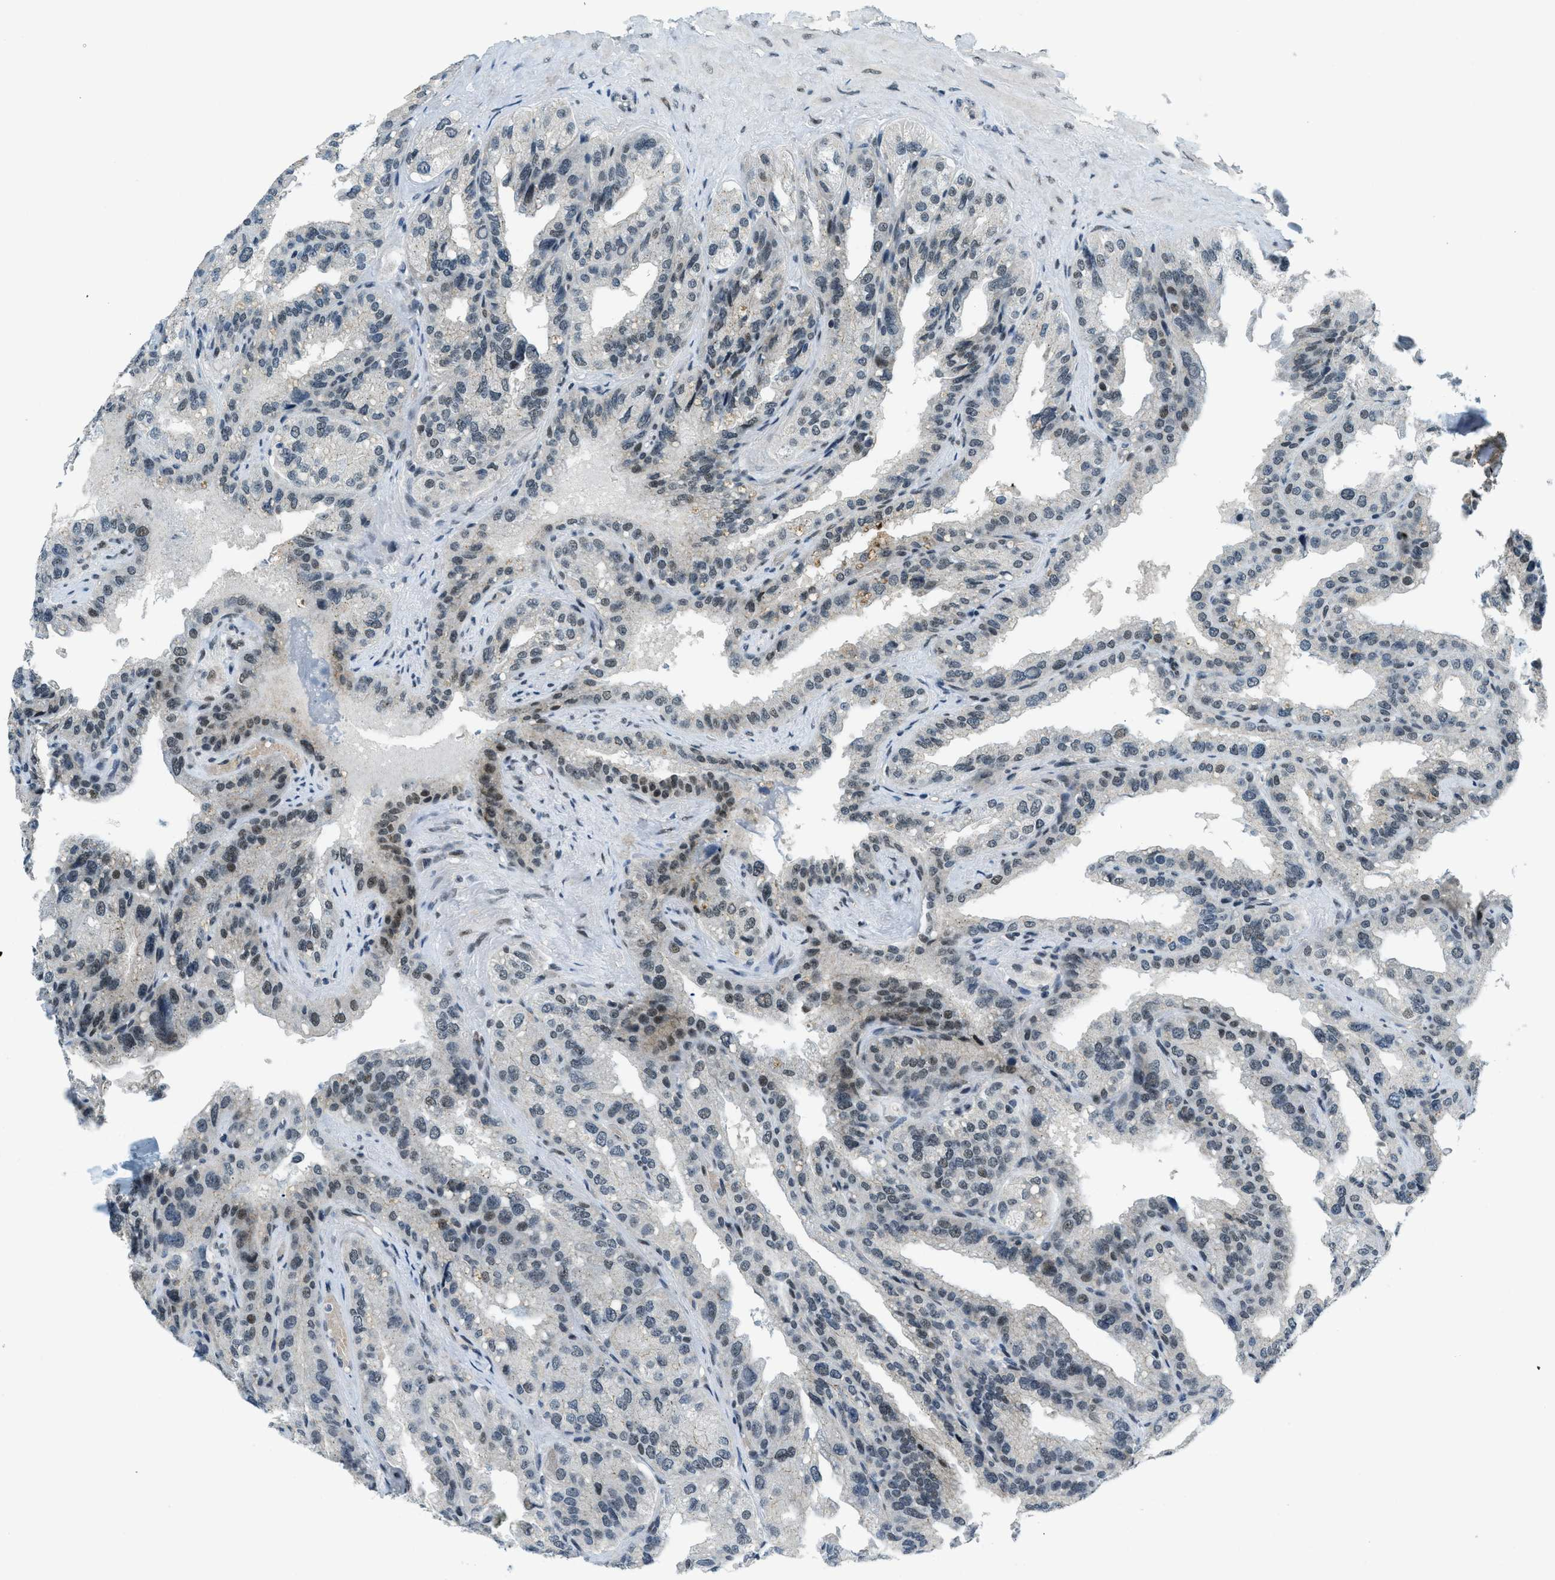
{"staining": {"intensity": "weak", "quantity": "25%-75%", "location": "nuclear"}, "tissue": "seminal vesicle", "cell_type": "Glandular cells", "image_type": "normal", "snomed": [{"axis": "morphology", "description": "Normal tissue, NOS"}, {"axis": "topography", "description": "Seminal veicle"}], "caption": "Protein expression analysis of normal seminal vesicle shows weak nuclear staining in approximately 25%-75% of glandular cells.", "gene": "KLF6", "patient": {"sex": "male", "age": 68}}